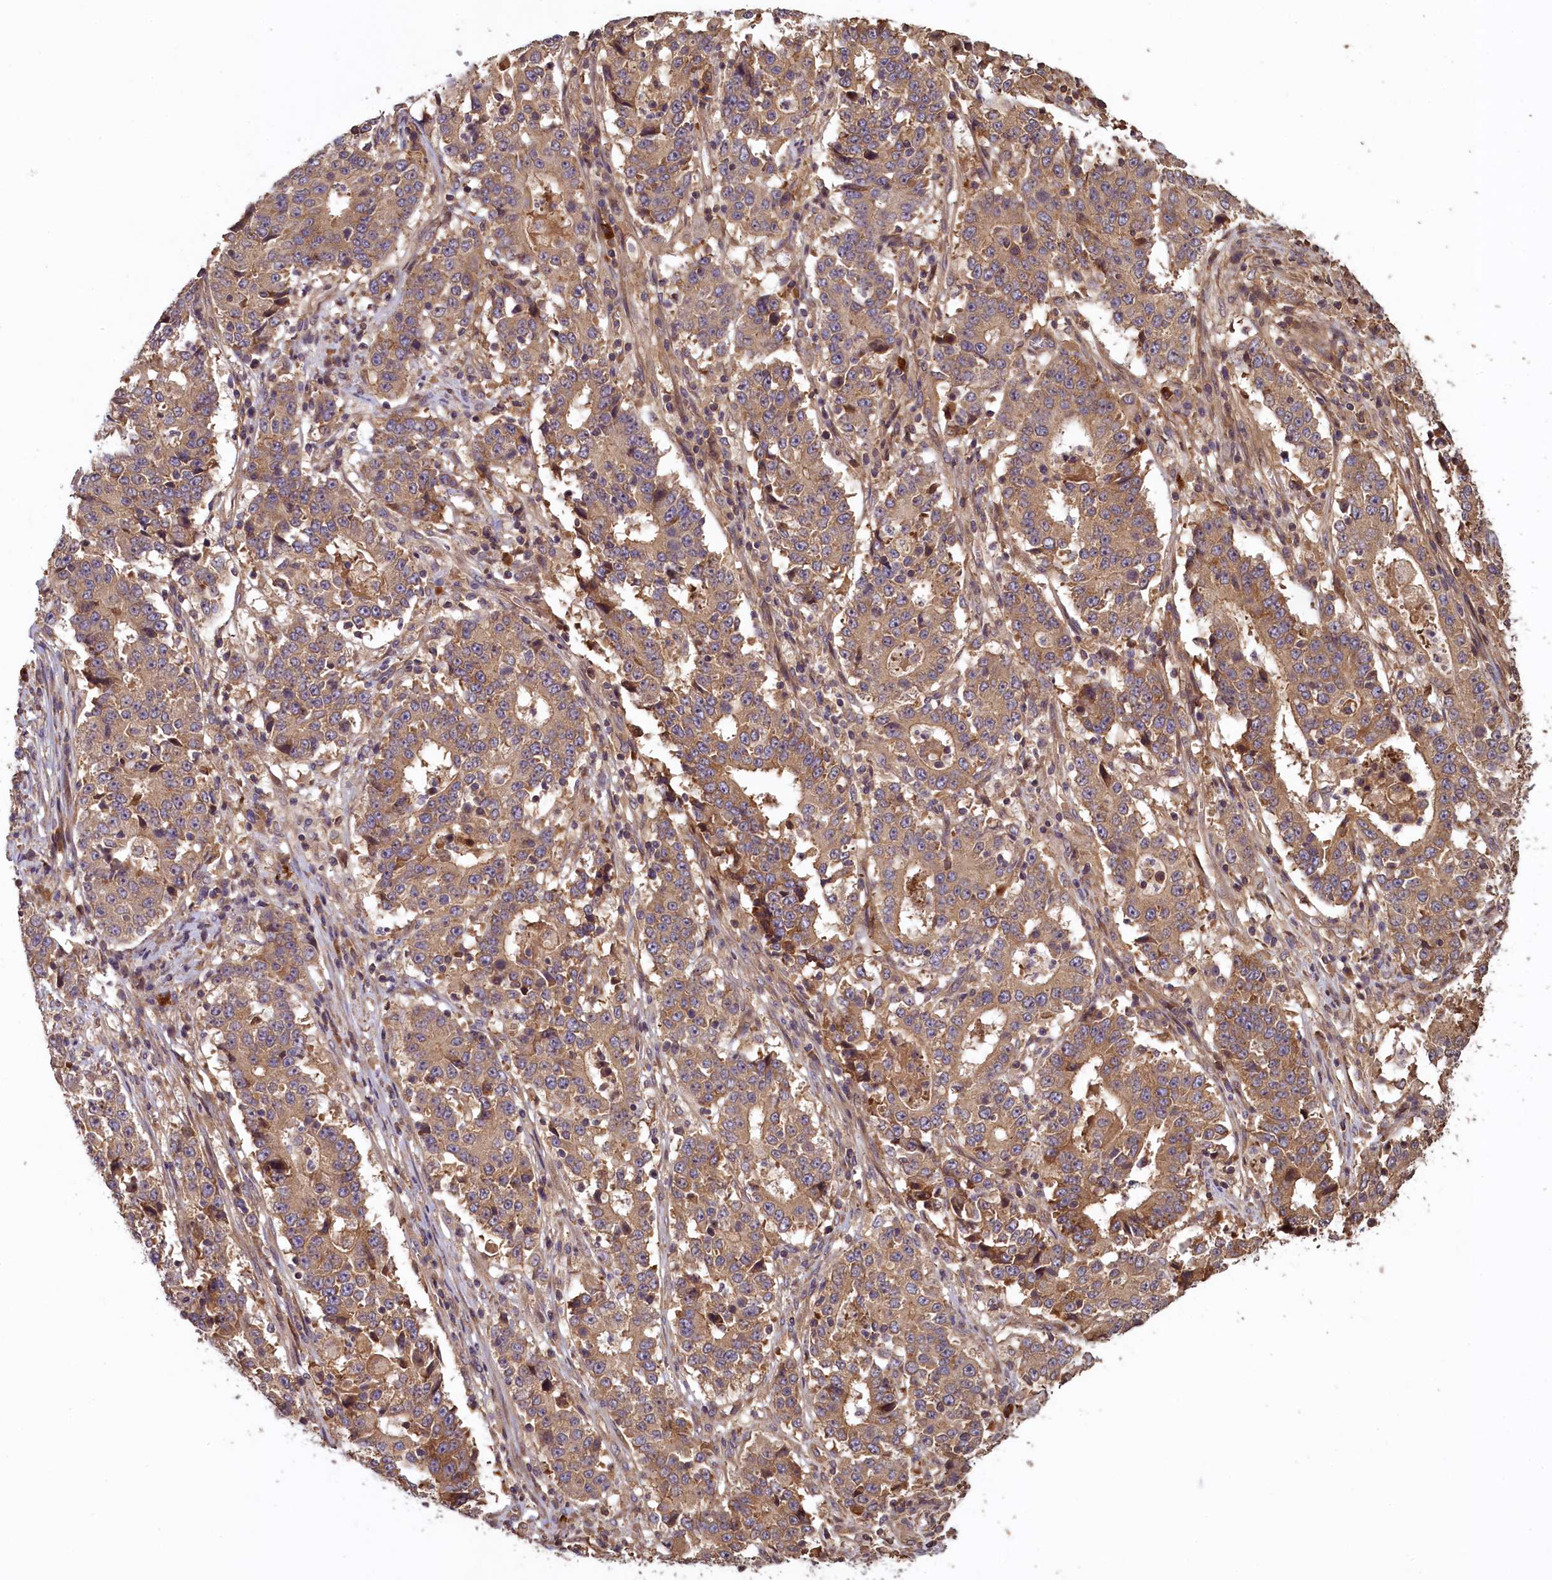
{"staining": {"intensity": "moderate", "quantity": ">75%", "location": "cytoplasmic/membranous"}, "tissue": "stomach cancer", "cell_type": "Tumor cells", "image_type": "cancer", "snomed": [{"axis": "morphology", "description": "Adenocarcinoma, NOS"}, {"axis": "topography", "description": "Stomach"}], "caption": "Stomach adenocarcinoma stained with DAB immunohistochemistry (IHC) displays medium levels of moderate cytoplasmic/membranous positivity in about >75% of tumor cells.", "gene": "NUDT6", "patient": {"sex": "male", "age": 59}}